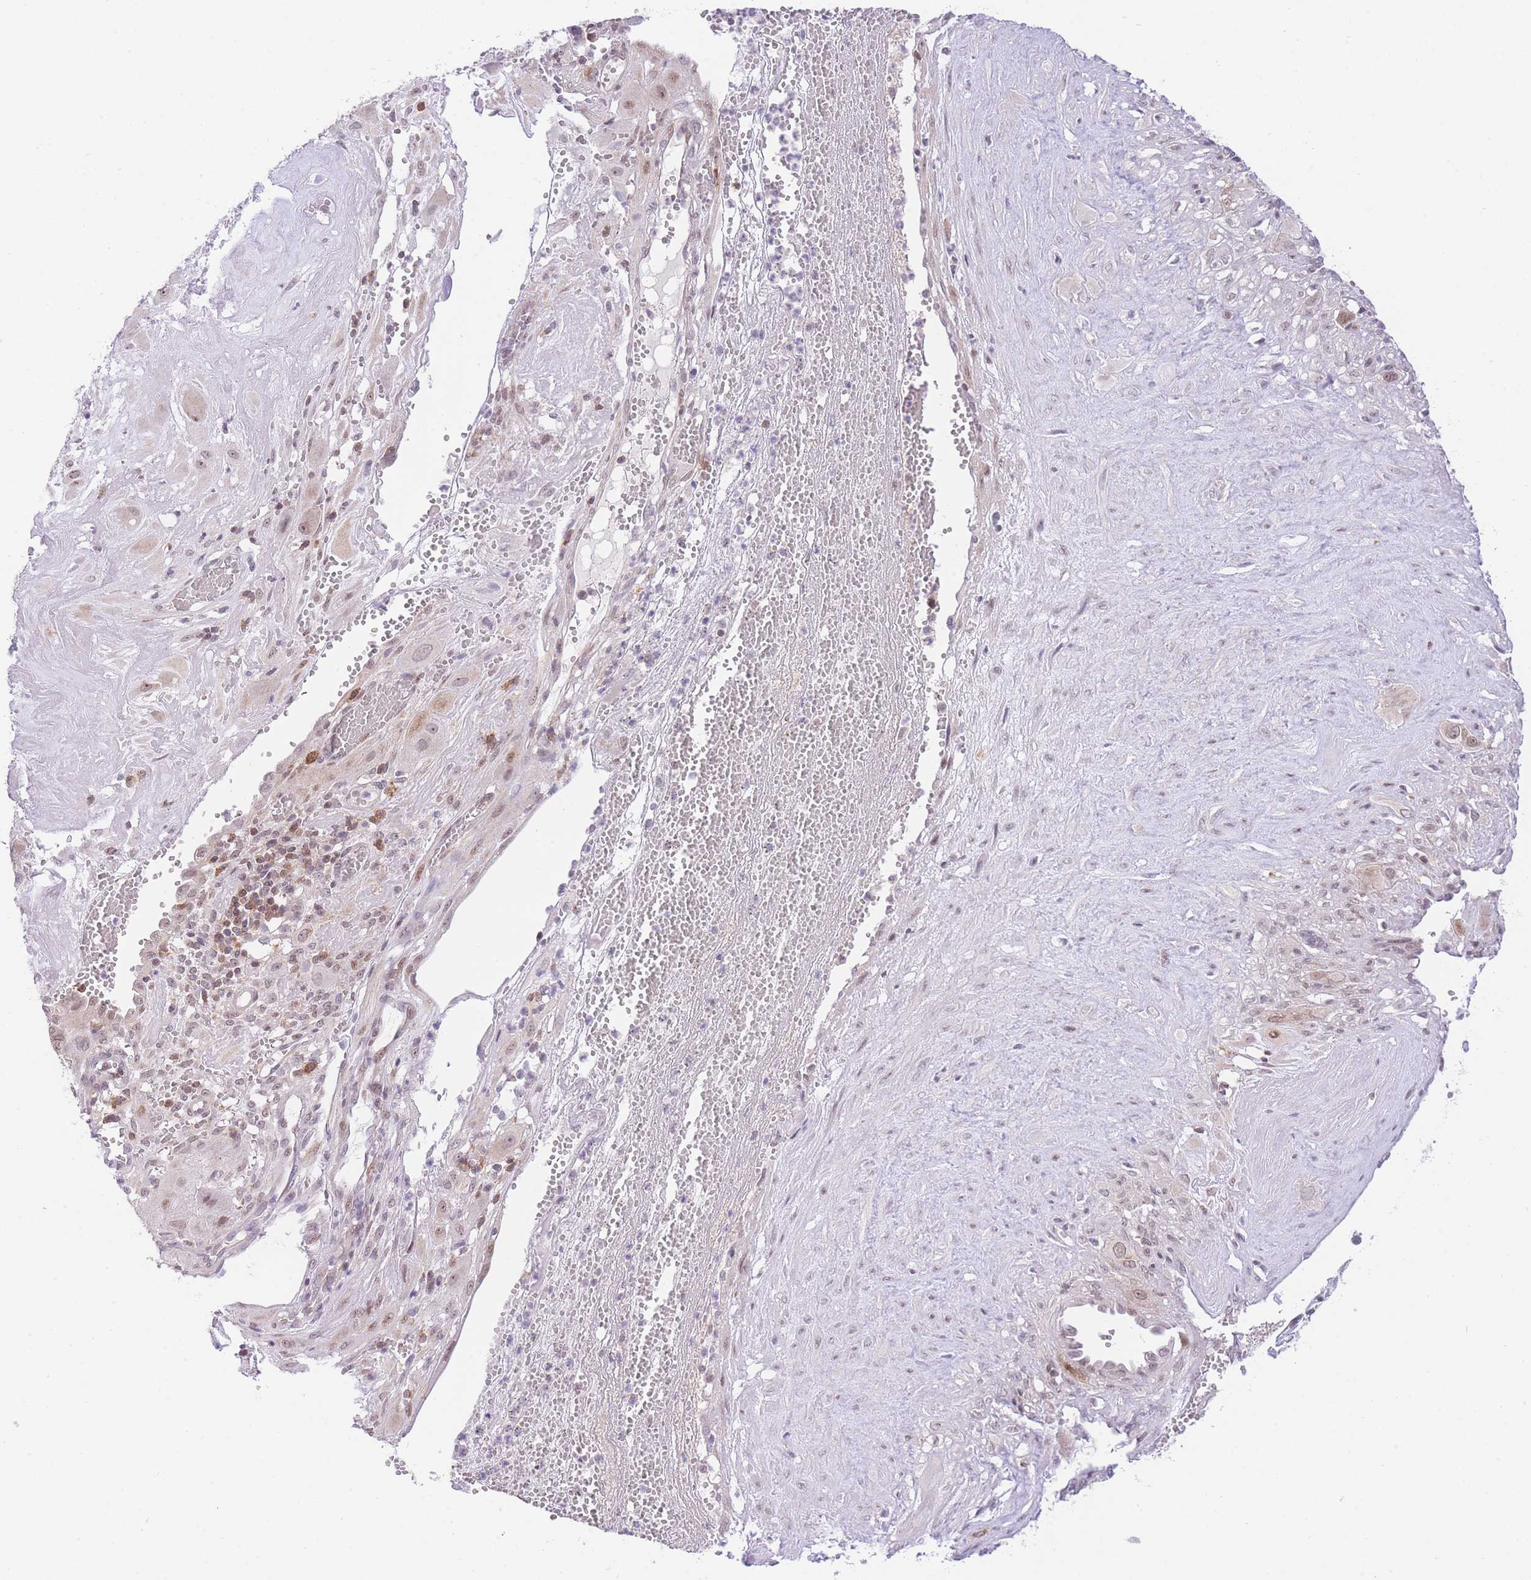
{"staining": {"intensity": "weak", "quantity": "<25%", "location": "cytoplasmic/membranous"}, "tissue": "cervical cancer", "cell_type": "Tumor cells", "image_type": "cancer", "snomed": [{"axis": "morphology", "description": "Squamous cell carcinoma, NOS"}, {"axis": "topography", "description": "Cervix"}], "caption": "The immunohistochemistry histopathology image has no significant expression in tumor cells of cervical squamous cell carcinoma tissue.", "gene": "STK39", "patient": {"sex": "female", "age": 34}}